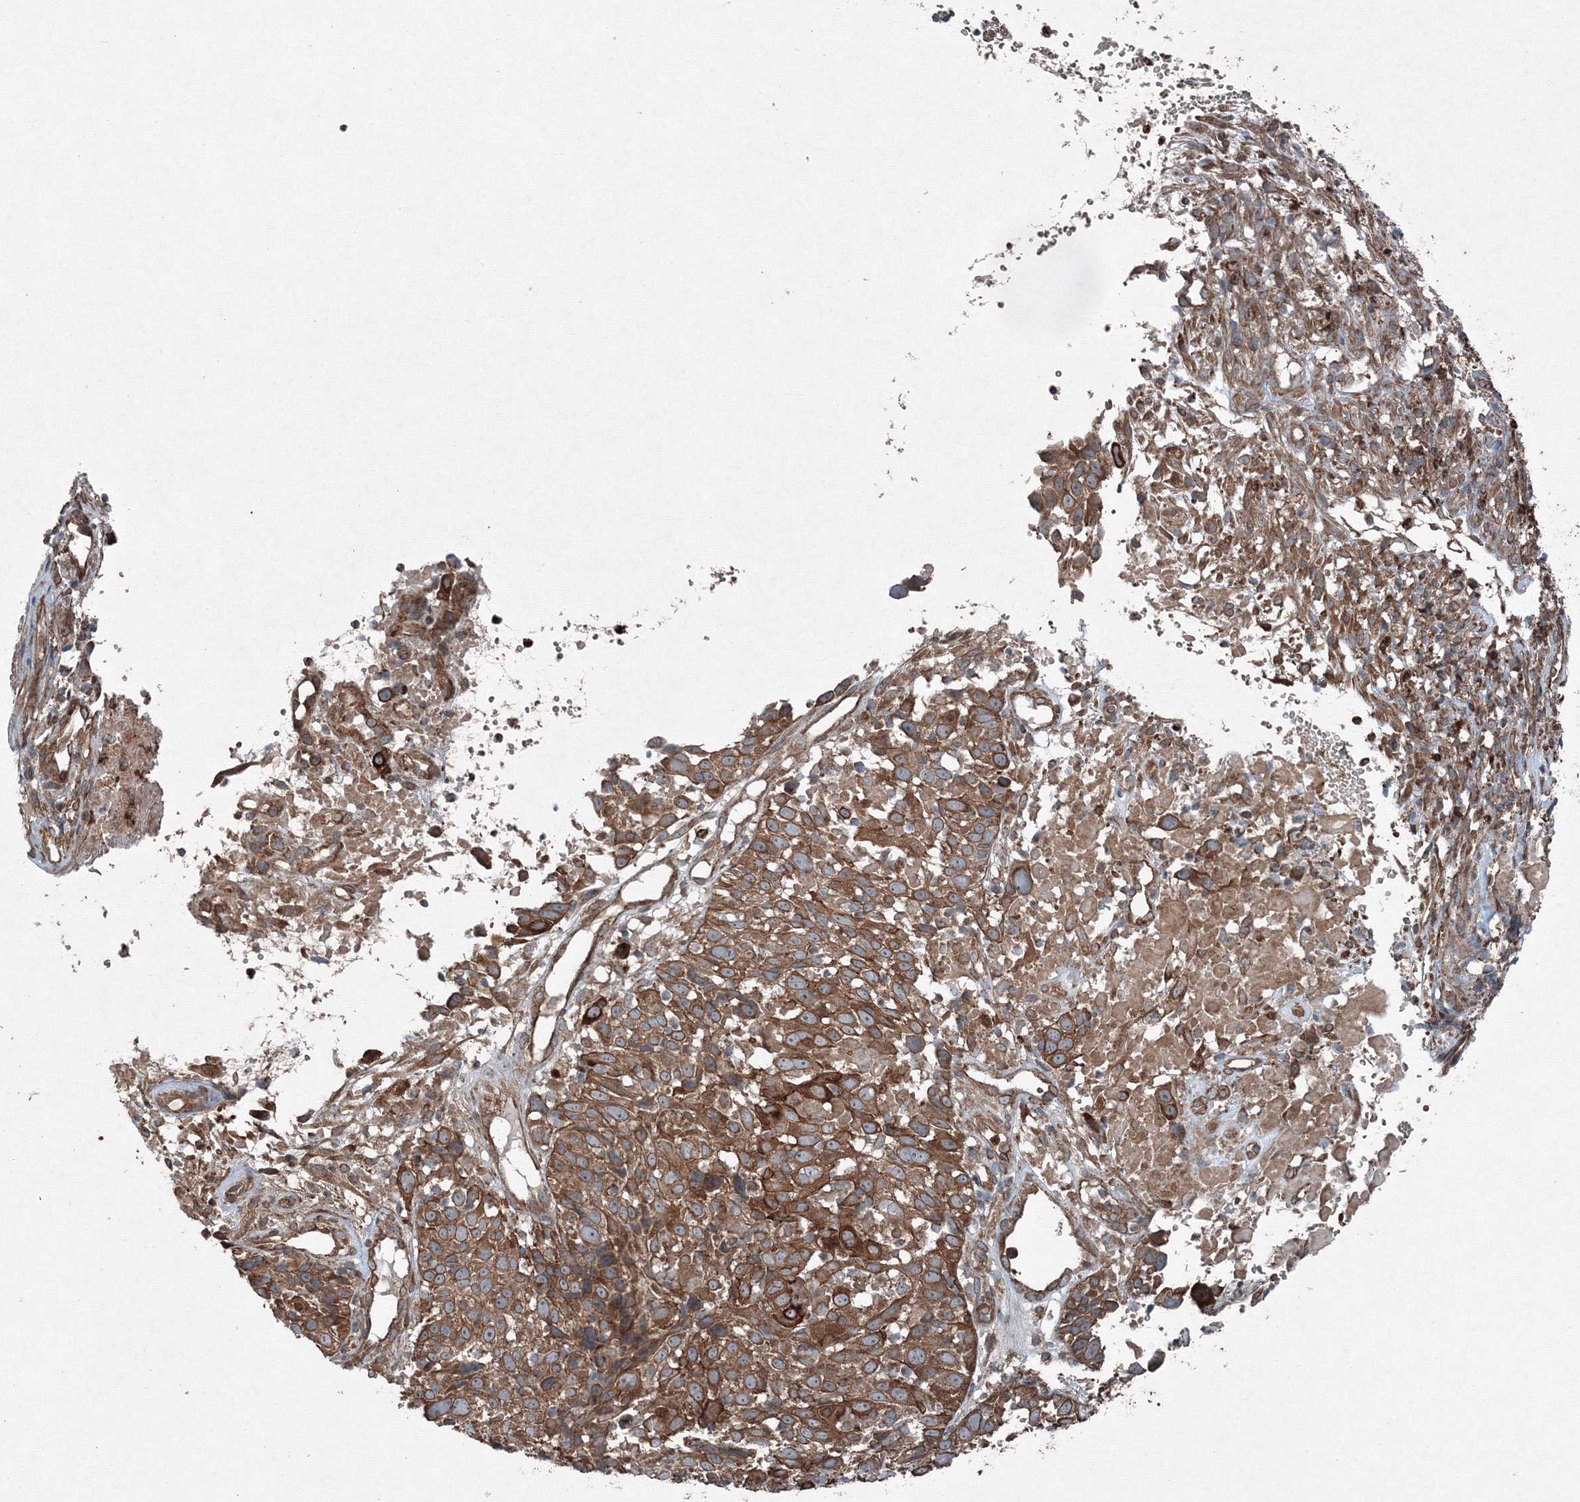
{"staining": {"intensity": "moderate", "quantity": ">75%", "location": "cytoplasmic/membranous"}, "tissue": "cervical cancer", "cell_type": "Tumor cells", "image_type": "cancer", "snomed": [{"axis": "morphology", "description": "Squamous cell carcinoma, NOS"}, {"axis": "topography", "description": "Cervix"}], "caption": "IHC micrograph of cervical squamous cell carcinoma stained for a protein (brown), which demonstrates medium levels of moderate cytoplasmic/membranous staining in approximately >75% of tumor cells.", "gene": "COPS7B", "patient": {"sex": "female", "age": 74}}